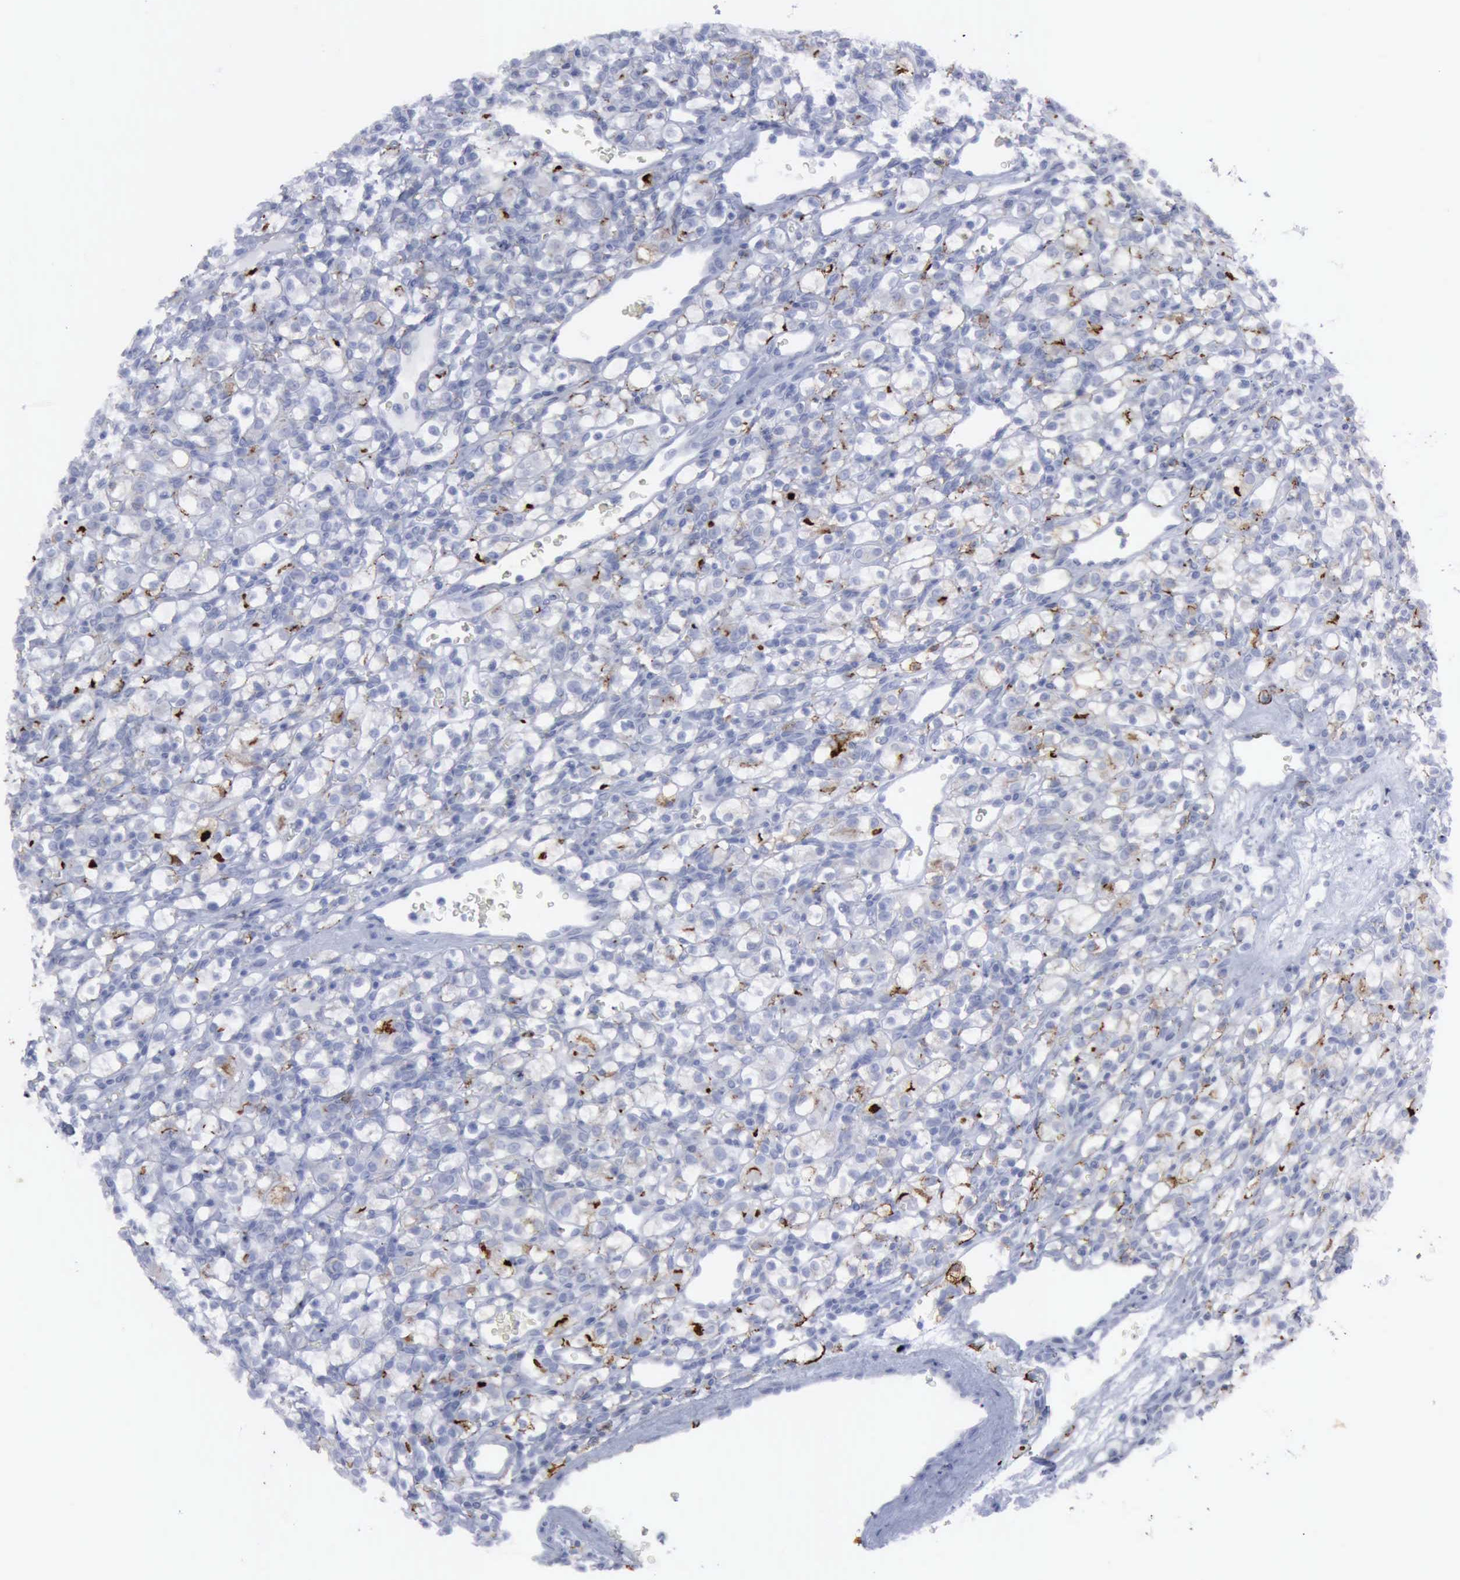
{"staining": {"intensity": "negative", "quantity": "none", "location": "none"}, "tissue": "renal cancer", "cell_type": "Tumor cells", "image_type": "cancer", "snomed": [{"axis": "morphology", "description": "Adenocarcinoma, NOS"}, {"axis": "topography", "description": "Kidney"}], "caption": "The photomicrograph demonstrates no significant positivity in tumor cells of renal cancer.", "gene": "VCAM1", "patient": {"sex": "female", "age": 62}}